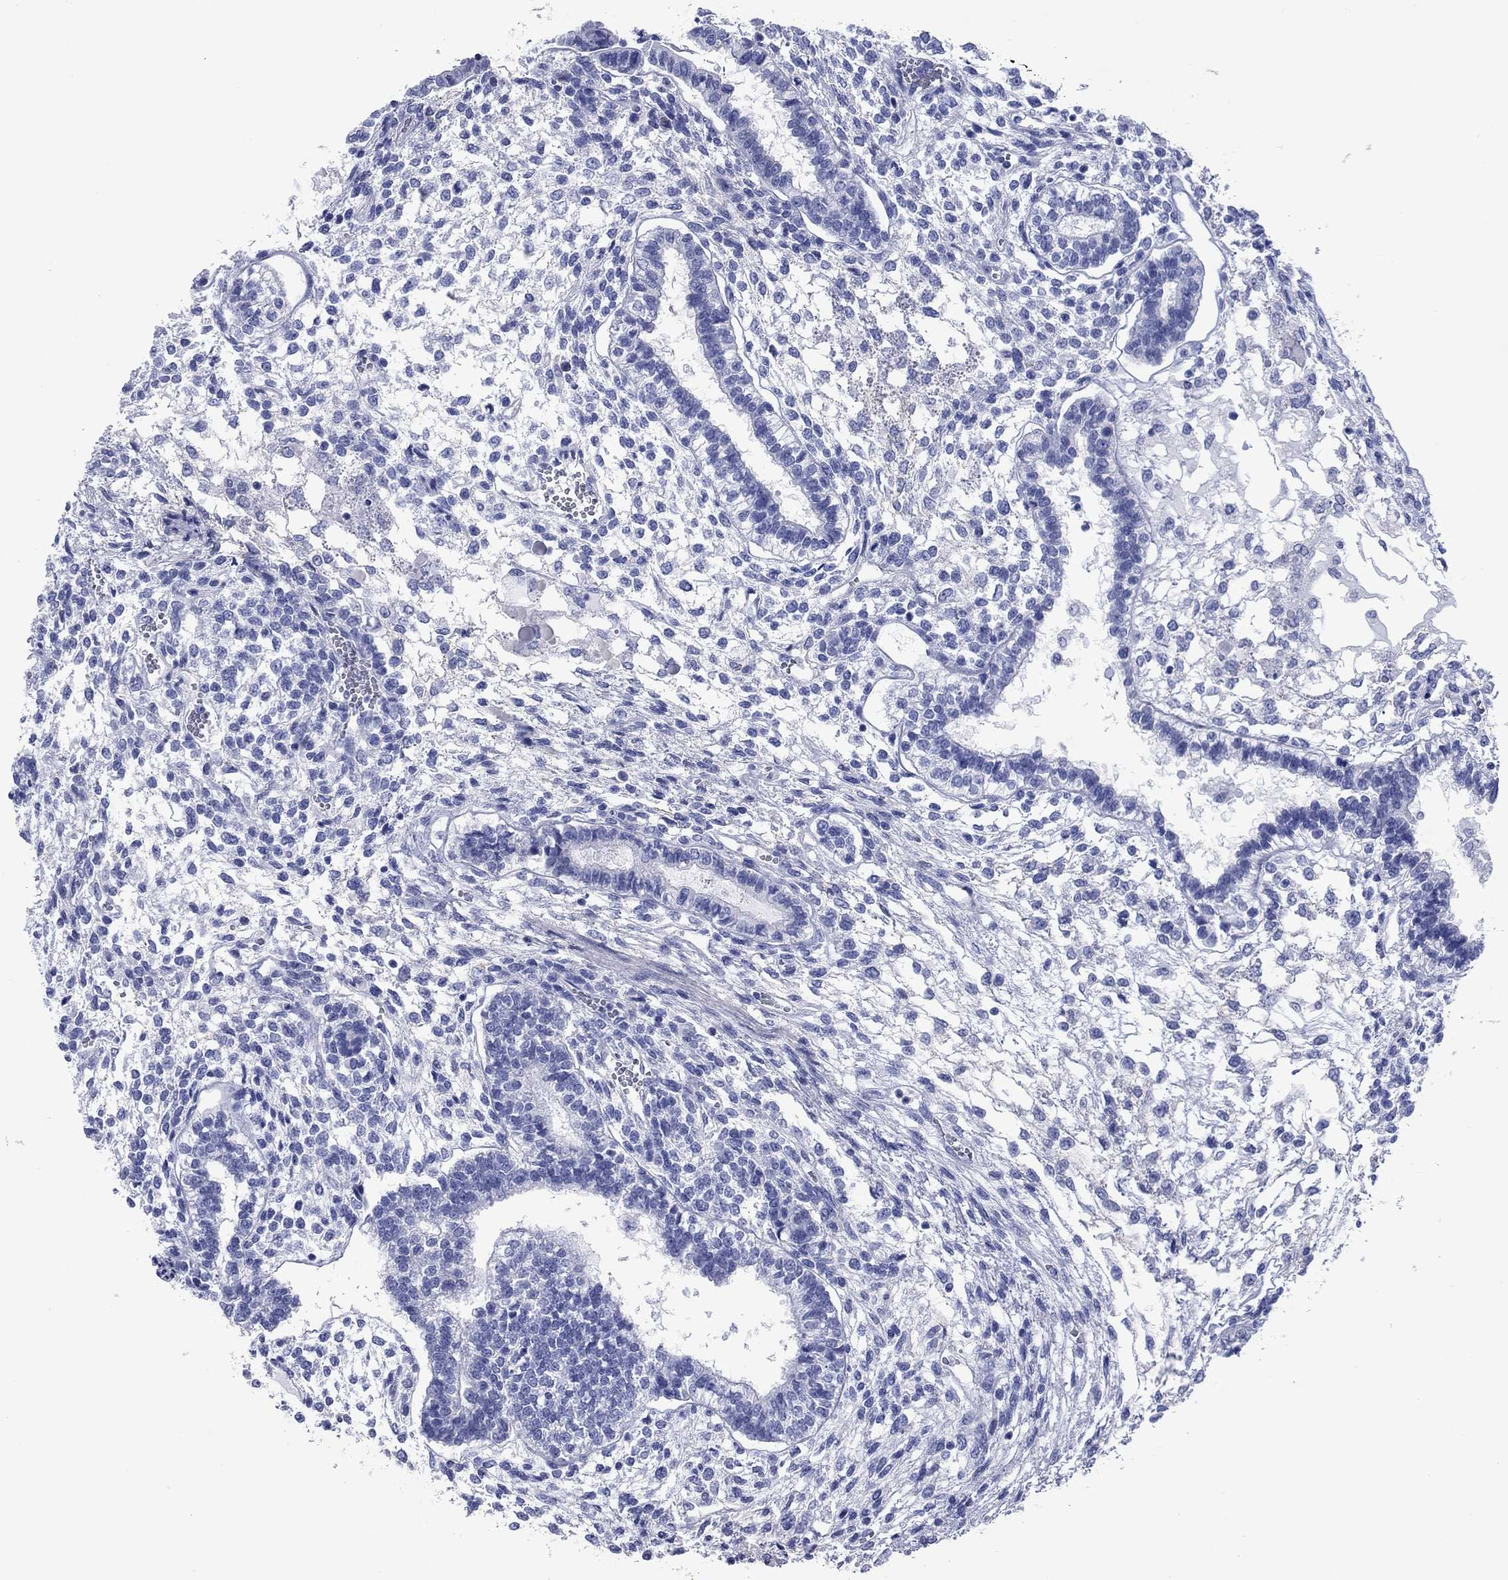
{"staining": {"intensity": "negative", "quantity": "none", "location": "none"}, "tissue": "testis cancer", "cell_type": "Tumor cells", "image_type": "cancer", "snomed": [{"axis": "morphology", "description": "Carcinoma, Embryonal, NOS"}, {"axis": "topography", "description": "Testis"}], "caption": "Tumor cells show no significant protein staining in embryonal carcinoma (testis).", "gene": "CCNA1", "patient": {"sex": "male", "age": 37}}